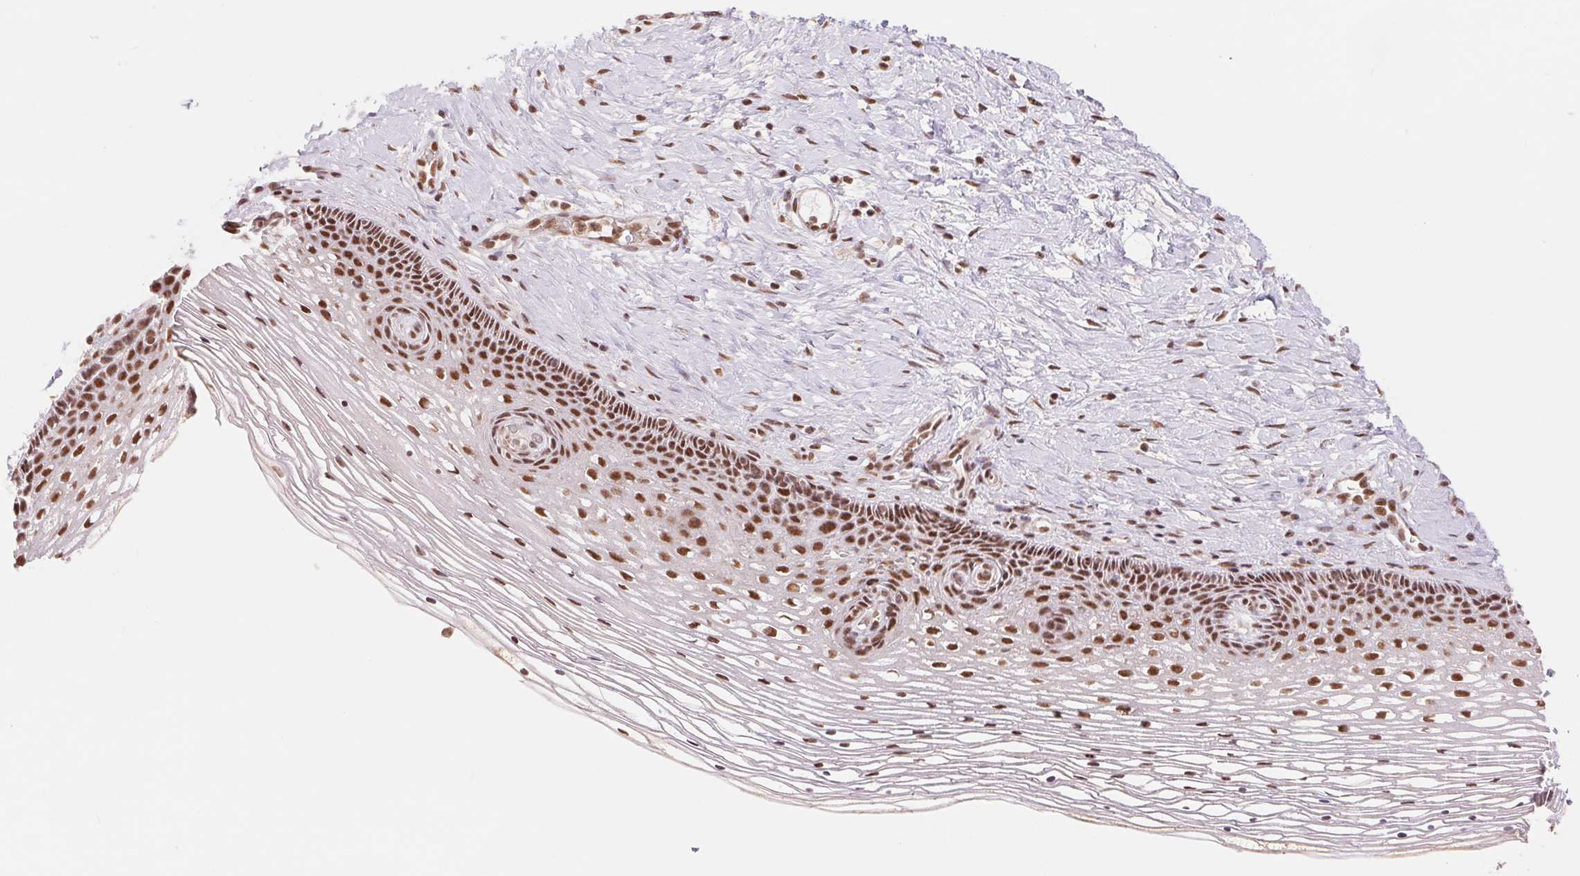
{"staining": {"intensity": "moderate", "quantity": ">75%", "location": "nuclear"}, "tissue": "cervix", "cell_type": "Glandular cells", "image_type": "normal", "snomed": [{"axis": "morphology", "description": "Normal tissue, NOS"}, {"axis": "topography", "description": "Cervix"}], "caption": "Protein staining by immunohistochemistry (IHC) displays moderate nuclear positivity in approximately >75% of glandular cells in unremarkable cervix.", "gene": "SREK1", "patient": {"sex": "female", "age": 34}}